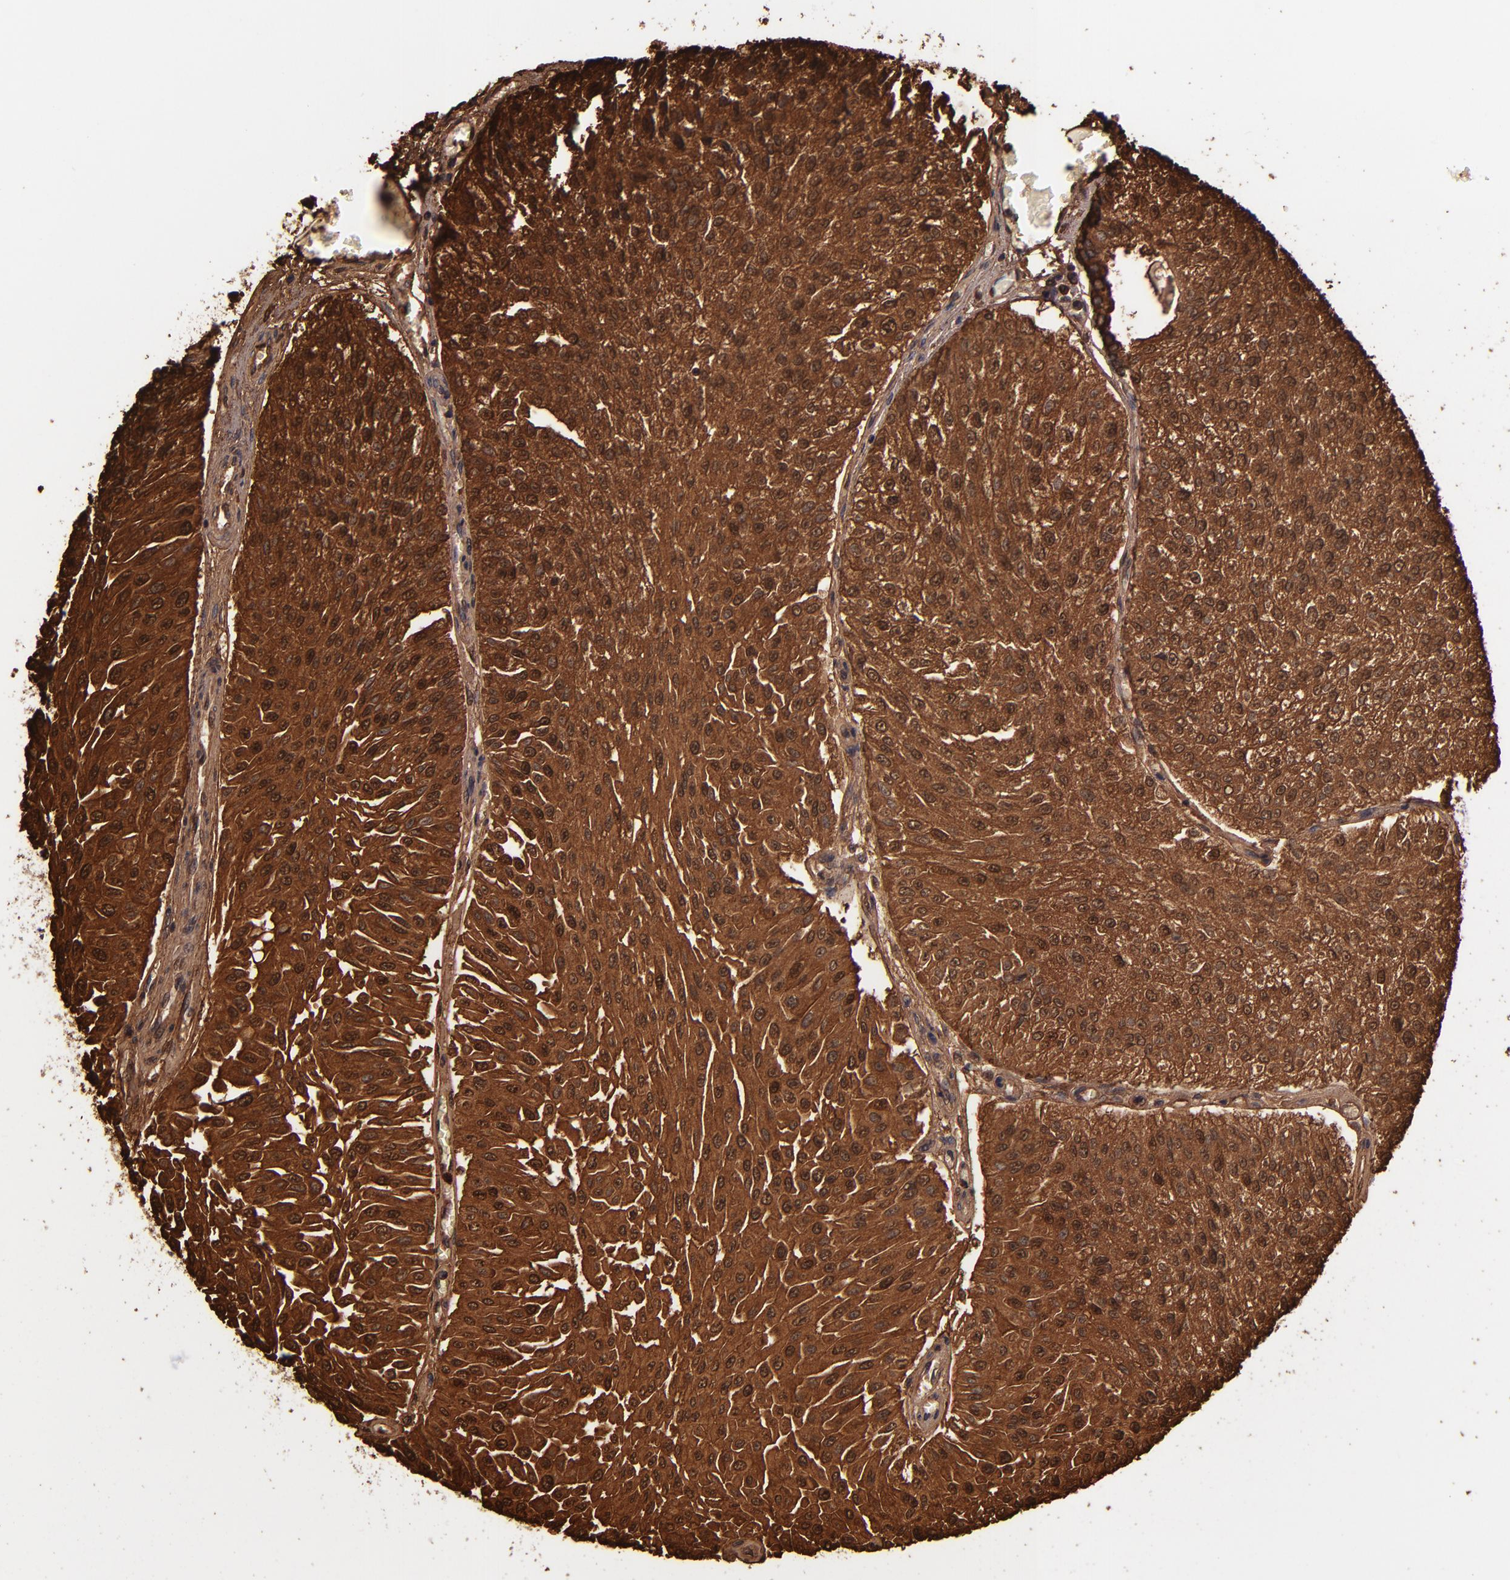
{"staining": {"intensity": "strong", "quantity": ">75%", "location": "cytoplasmic/membranous"}, "tissue": "urothelial cancer", "cell_type": "Tumor cells", "image_type": "cancer", "snomed": [{"axis": "morphology", "description": "Urothelial carcinoma, Low grade"}, {"axis": "topography", "description": "Urinary bladder"}], "caption": "Urothelial cancer stained for a protein (brown) exhibits strong cytoplasmic/membranous positive expression in about >75% of tumor cells.", "gene": "IVL", "patient": {"sex": "male", "age": 86}}